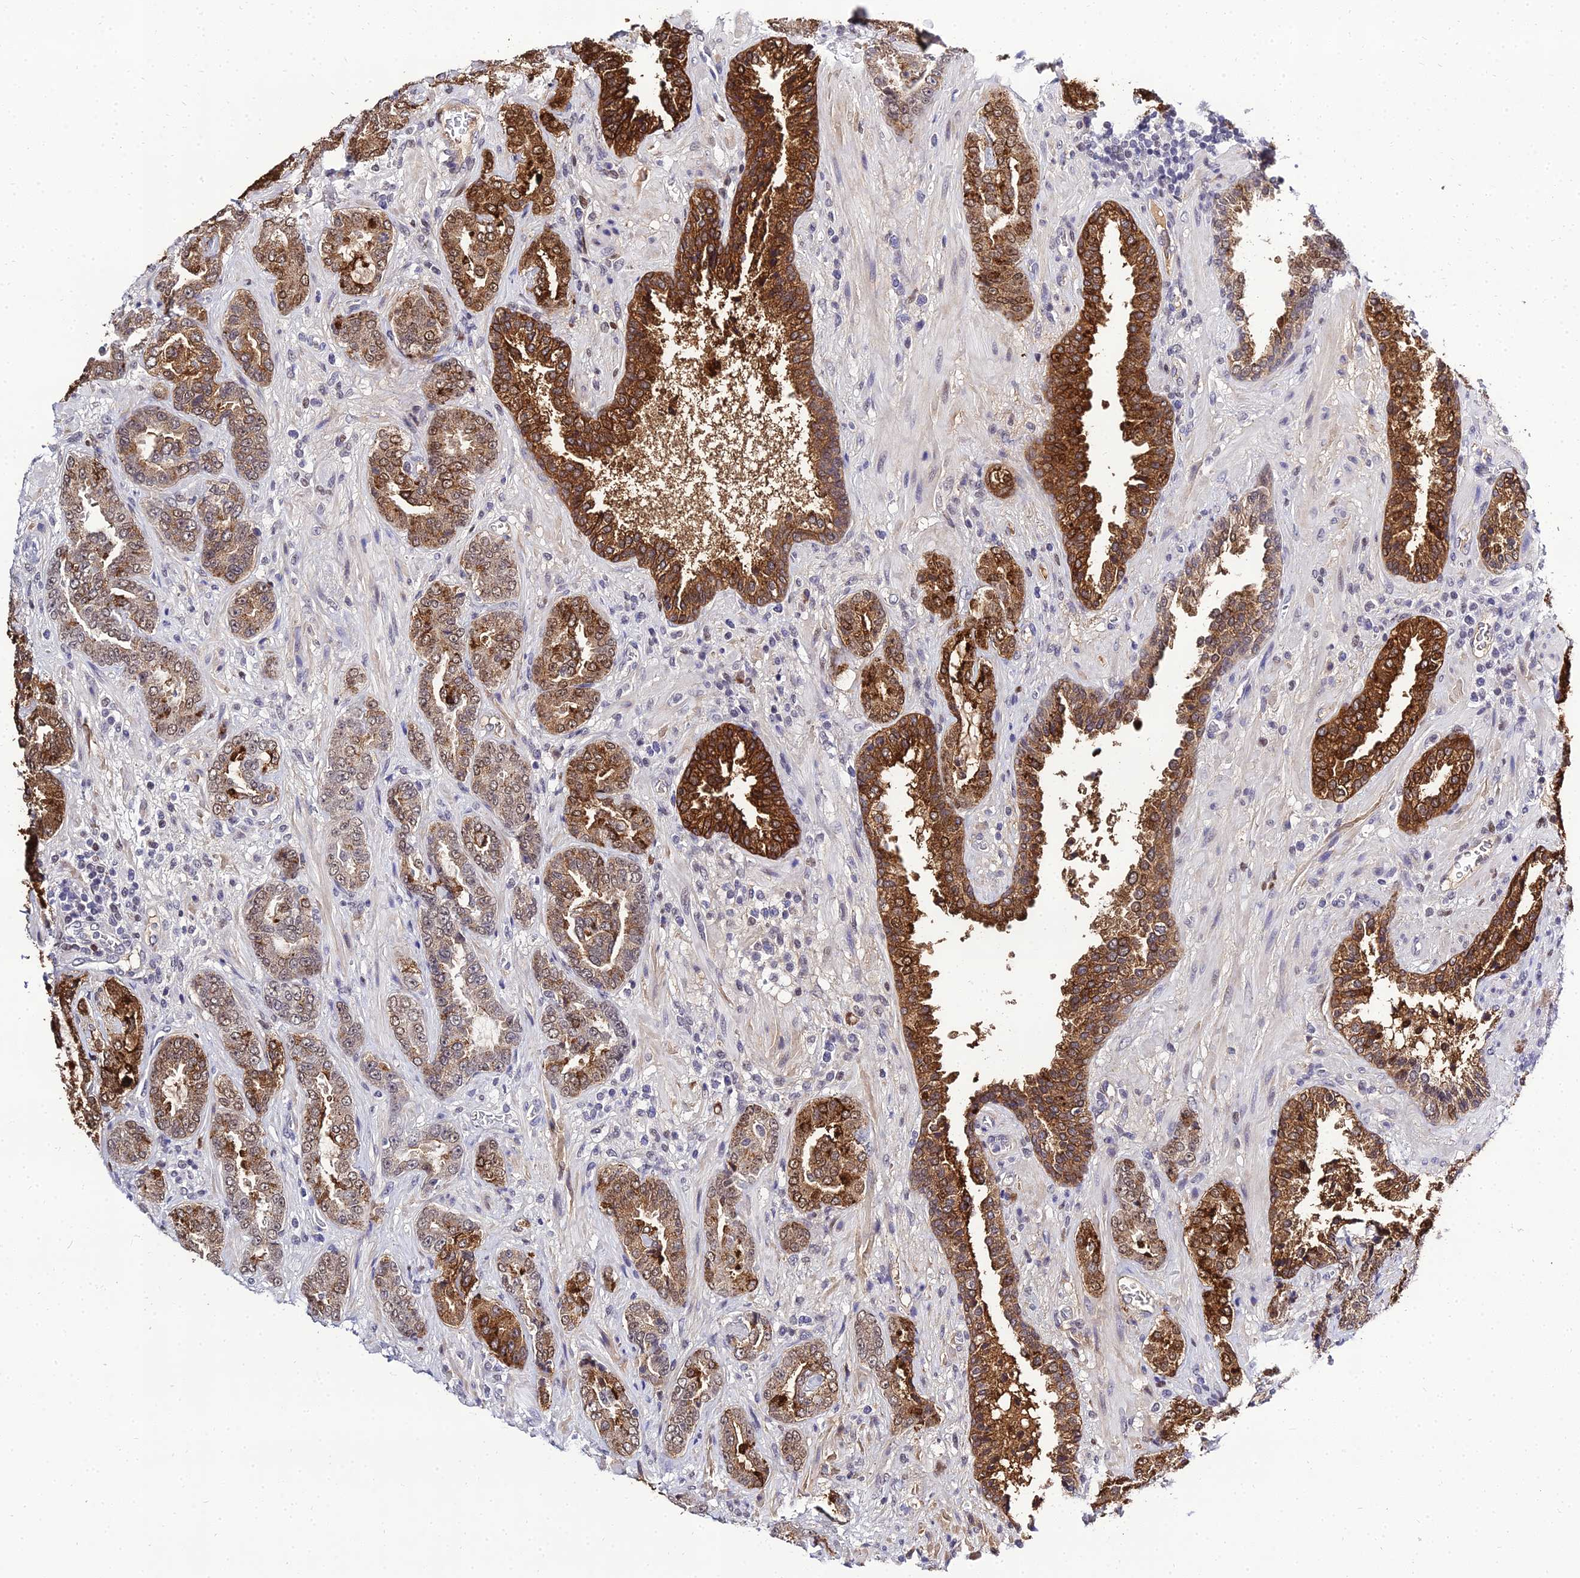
{"staining": {"intensity": "strong", "quantity": ">75%", "location": "cytoplasmic/membranous,nuclear"}, "tissue": "prostate cancer", "cell_type": "Tumor cells", "image_type": "cancer", "snomed": [{"axis": "morphology", "description": "Adenocarcinoma, High grade"}, {"axis": "topography", "description": "Prostate"}], "caption": "Prostate adenocarcinoma (high-grade) stained for a protein (brown) displays strong cytoplasmic/membranous and nuclear positive expression in about >75% of tumor cells.", "gene": "PPP4R2", "patient": {"sex": "male", "age": 71}}